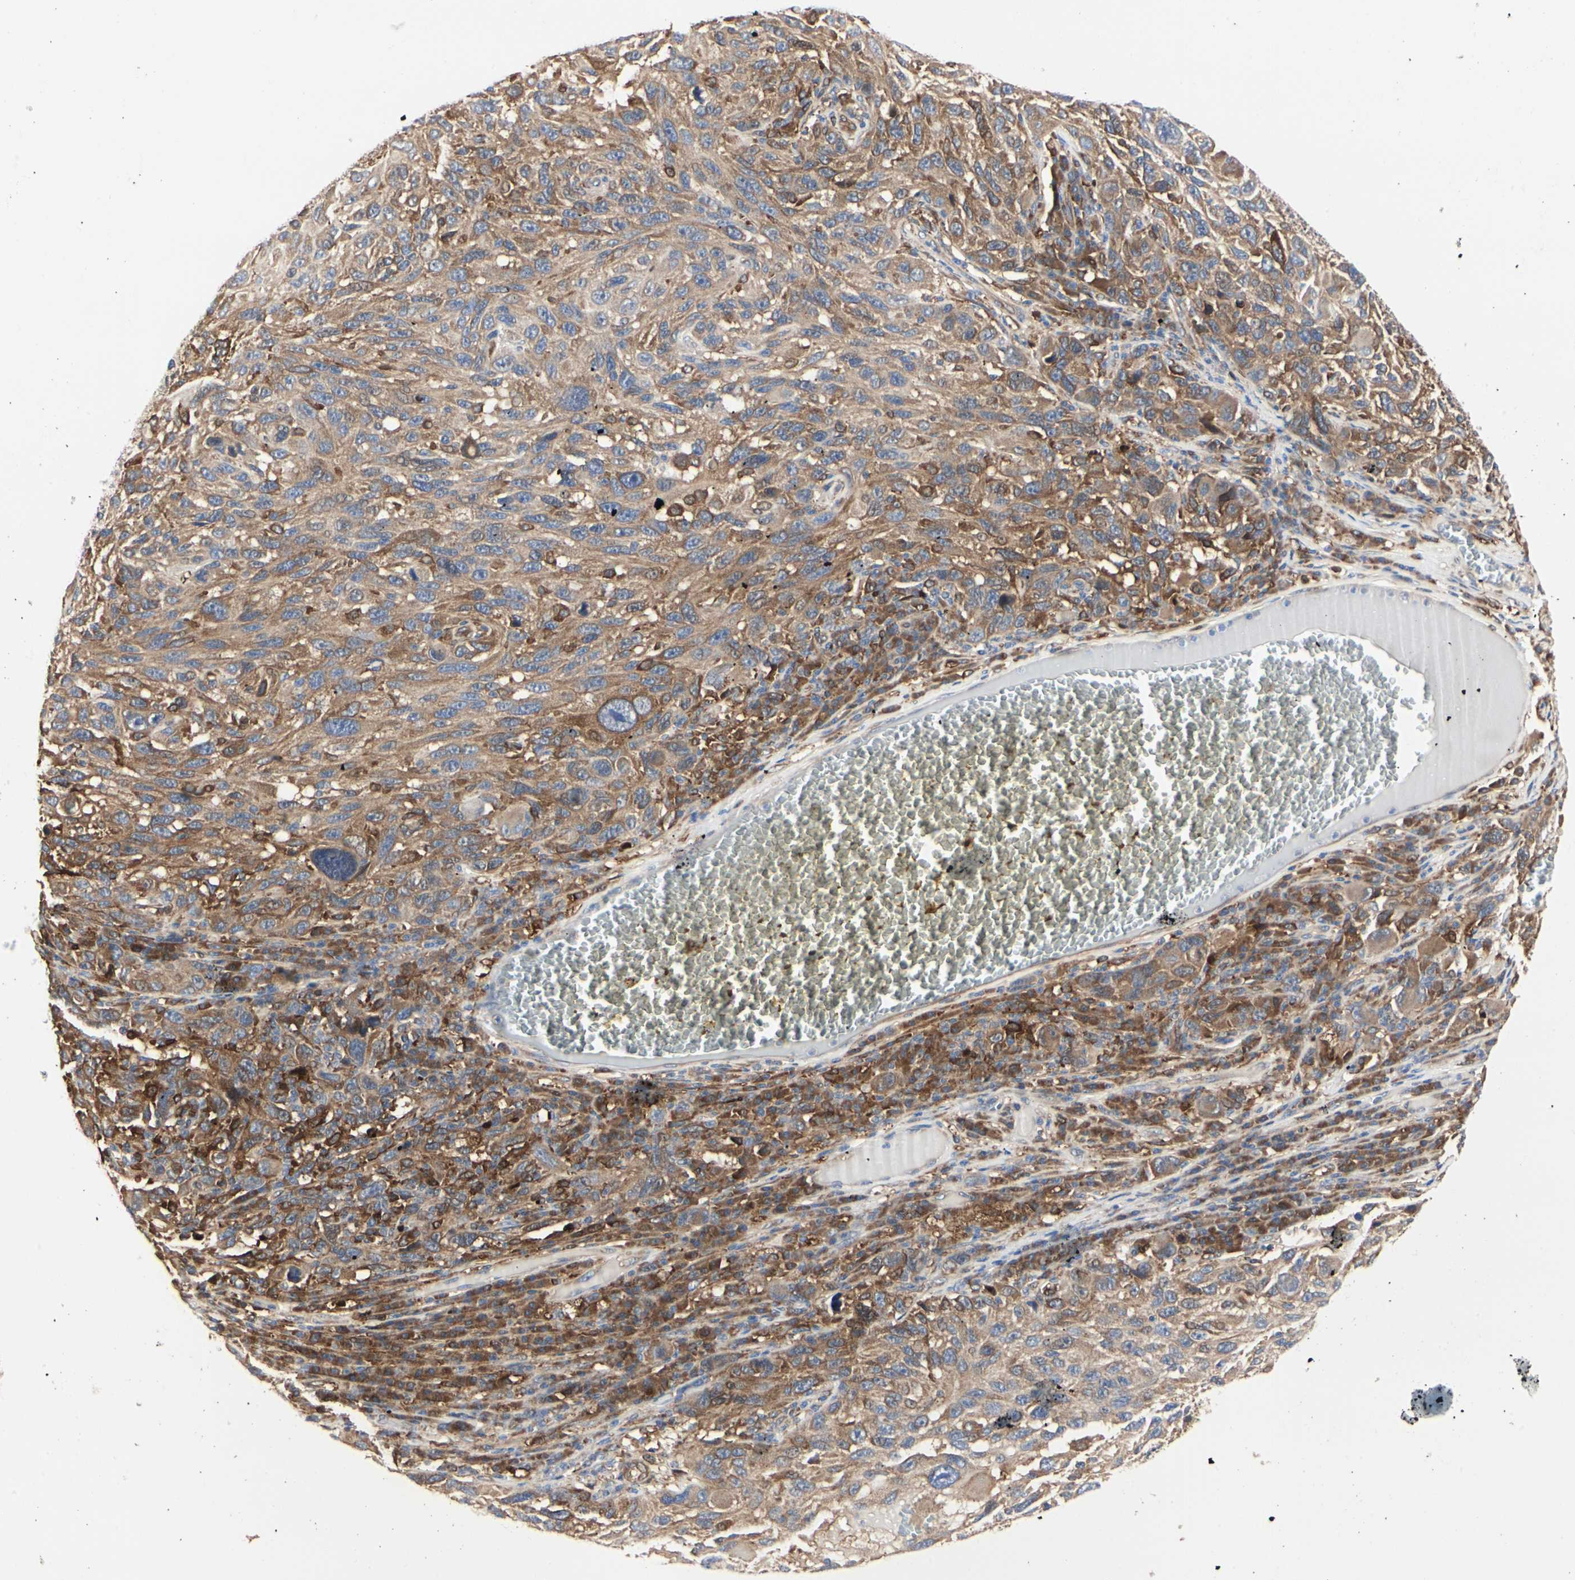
{"staining": {"intensity": "moderate", "quantity": ">75%", "location": "cytoplasmic/membranous"}, "tissue": "melanoma", "cell_type": "Tumor cells", "image_type": "cancer", "snomed": [{"axis": "morphology", "description": "Malignant melanoma, NOS"}, {"axis": "topography", "description": "Skin"}], "caption": "Immunohistochemical staining of human melanoma exhibits medium levels of moderate cytoplasmic/membranous protein expression in approximately >75% of tumor cells.", "gene": "C3orf52", "patient": {"sex": "male", "age": 53}}